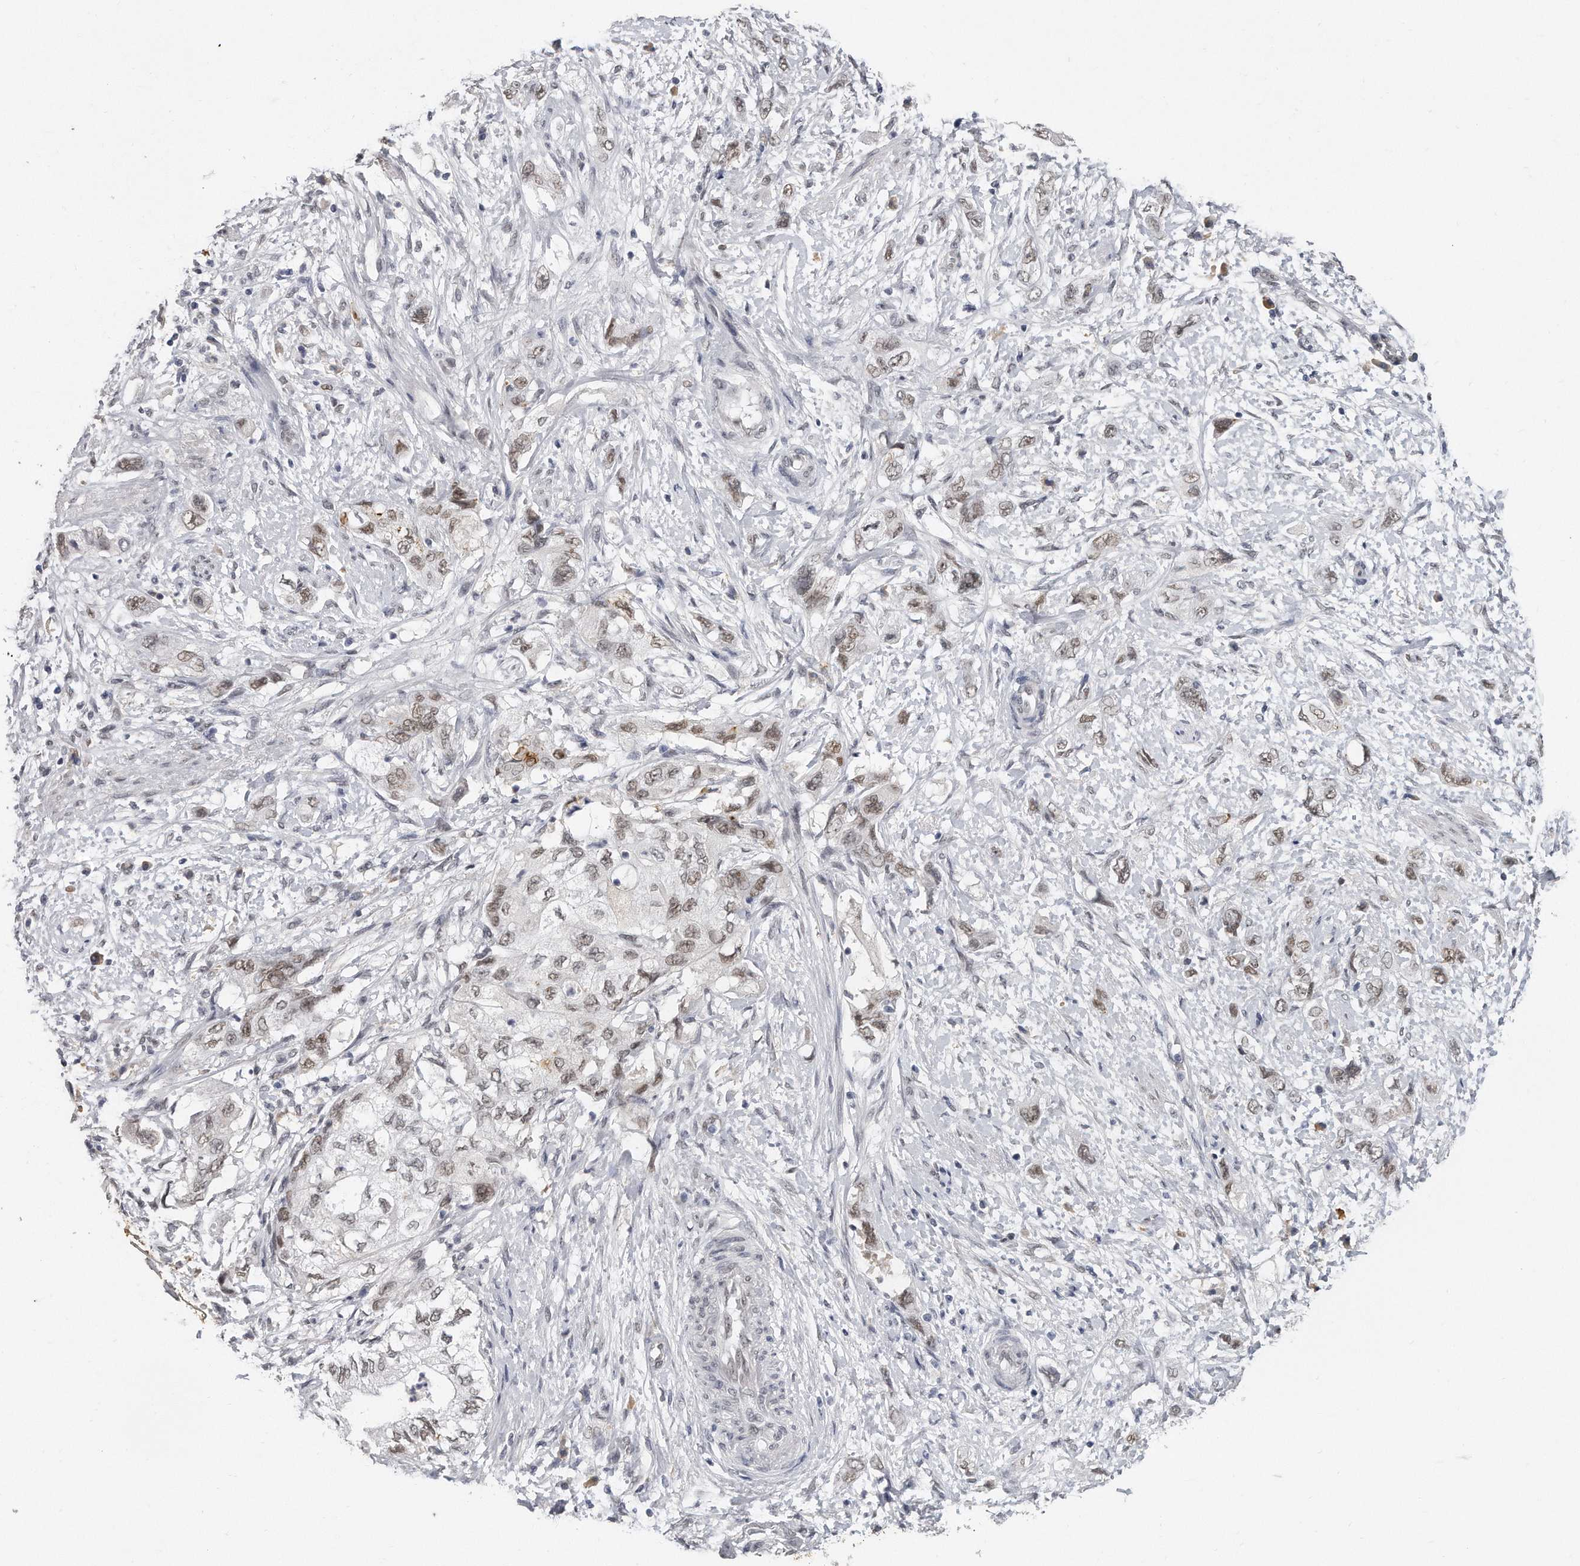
{"staining": {"intensity": "moderate", "quantity": ">75%", "location": "nuclear"}, "tissue": "pancreatic cancer", "cell_type": "Tumor cells", "image_type": "cancer", "snomed": [{"axis": "morphology", "description": "Adenocarcinoma, NOS"}, {"axis": "topography", "description": "Pancreas"}], "caption": "There is medium levels of moderate nuclear expression in tumor cells of pancreatic adenocarcinoma, as demonstrated by immunohistochemical staining (brown color).", "gene": "CTBP2", "patient": {"sex": "female", "age": 73}}